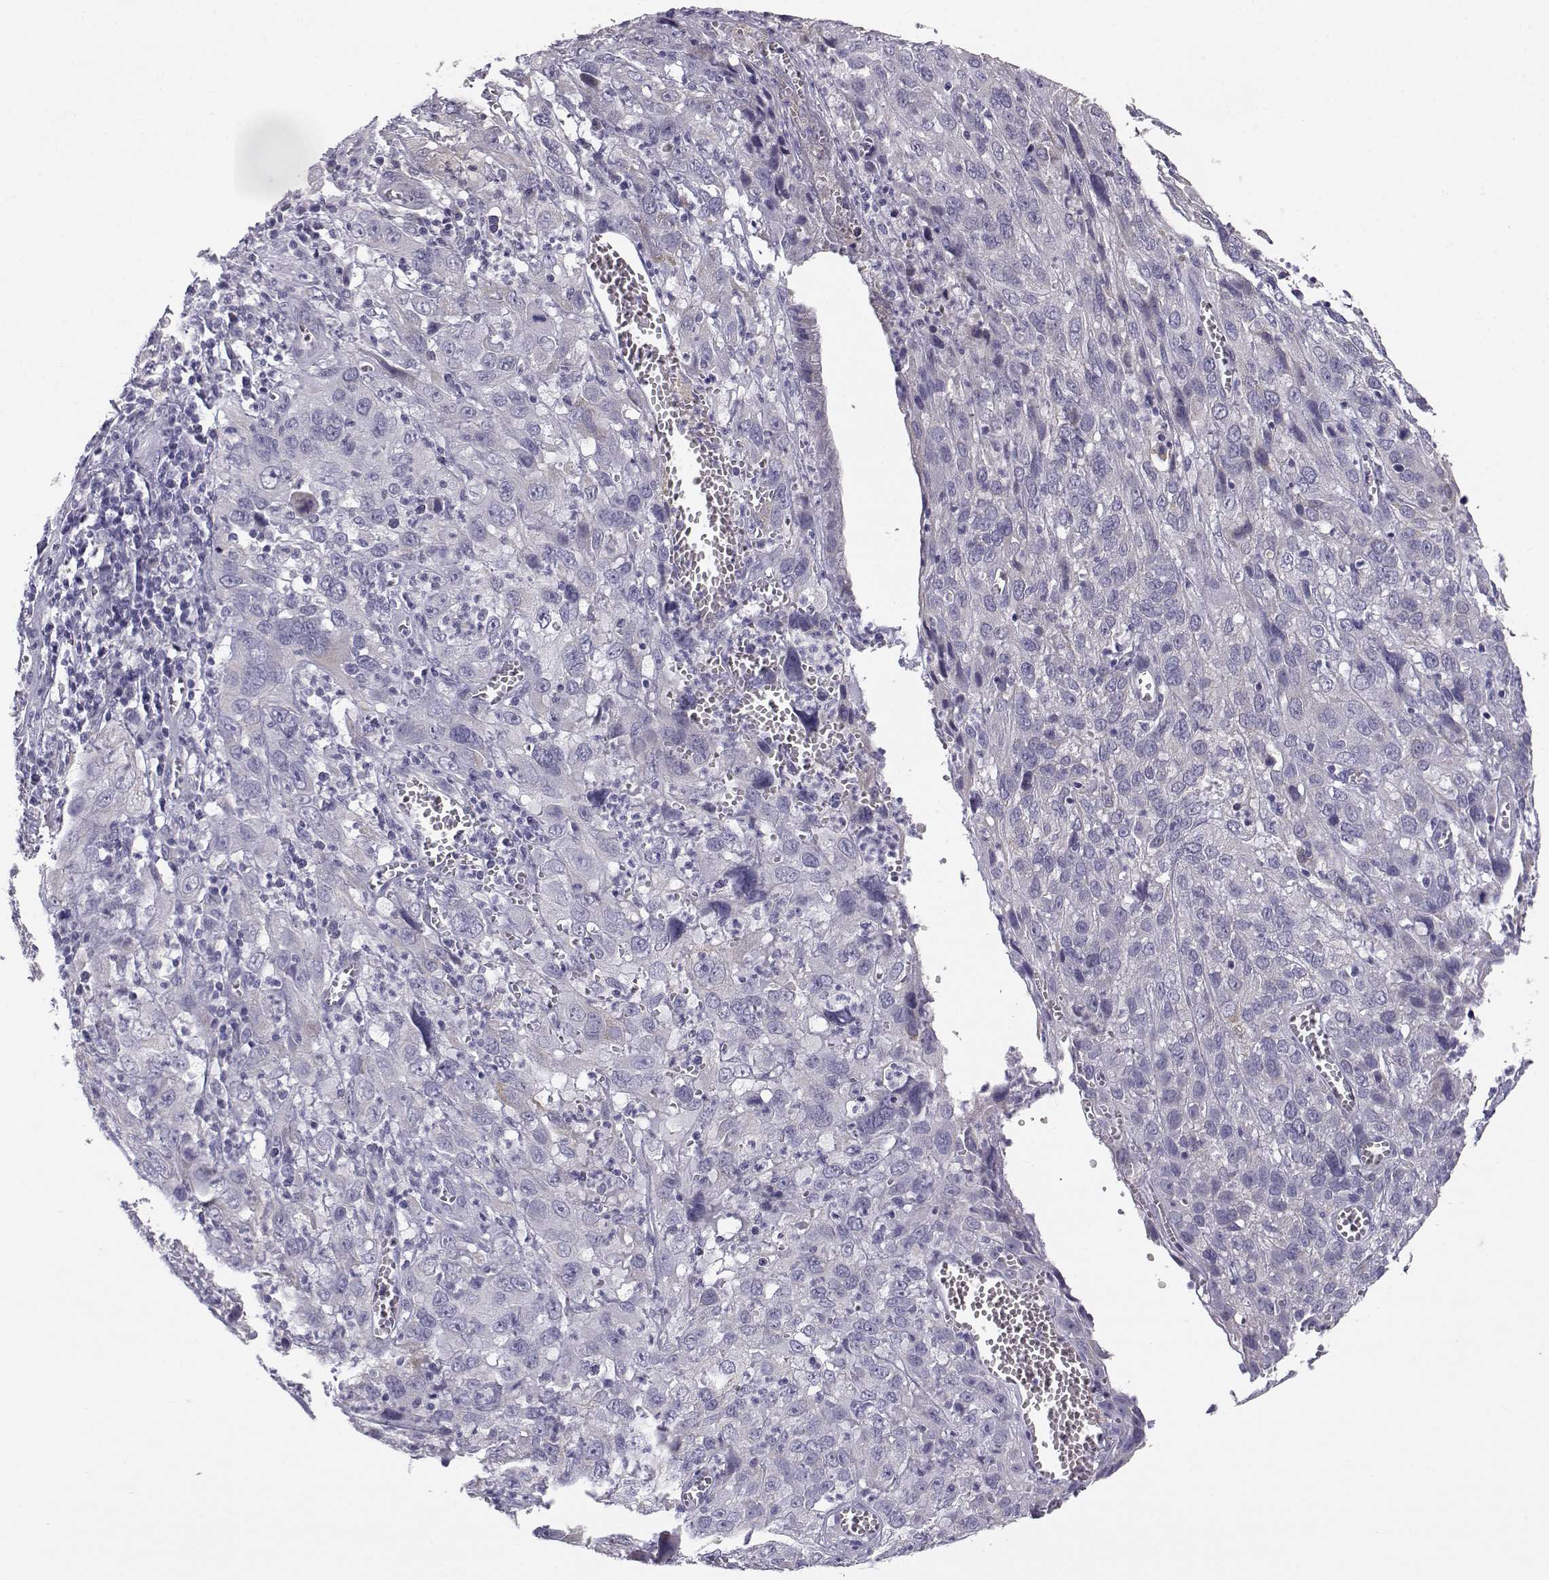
{"staining": {"intensity": "negative", "quantity": "none", "location": "none"}, "tissue": "cervical cancer", "cell_type": "Tumor cells", "image_type": "cancer", "snomed": [{"axis": "morphology", "description": "Squamous cell carcinoma, NOS"}, {"axis": "topography", "description": "Cervix"}], "caption": "An immunohistochemistry micrograph of squamous cell carcinoma (cervical) is shown. There is no staining in tumor cells of squamous cell carcinoma (cervical).", "gene": "KCNMB4", "patient": {"sex": "female", "age": 32}}